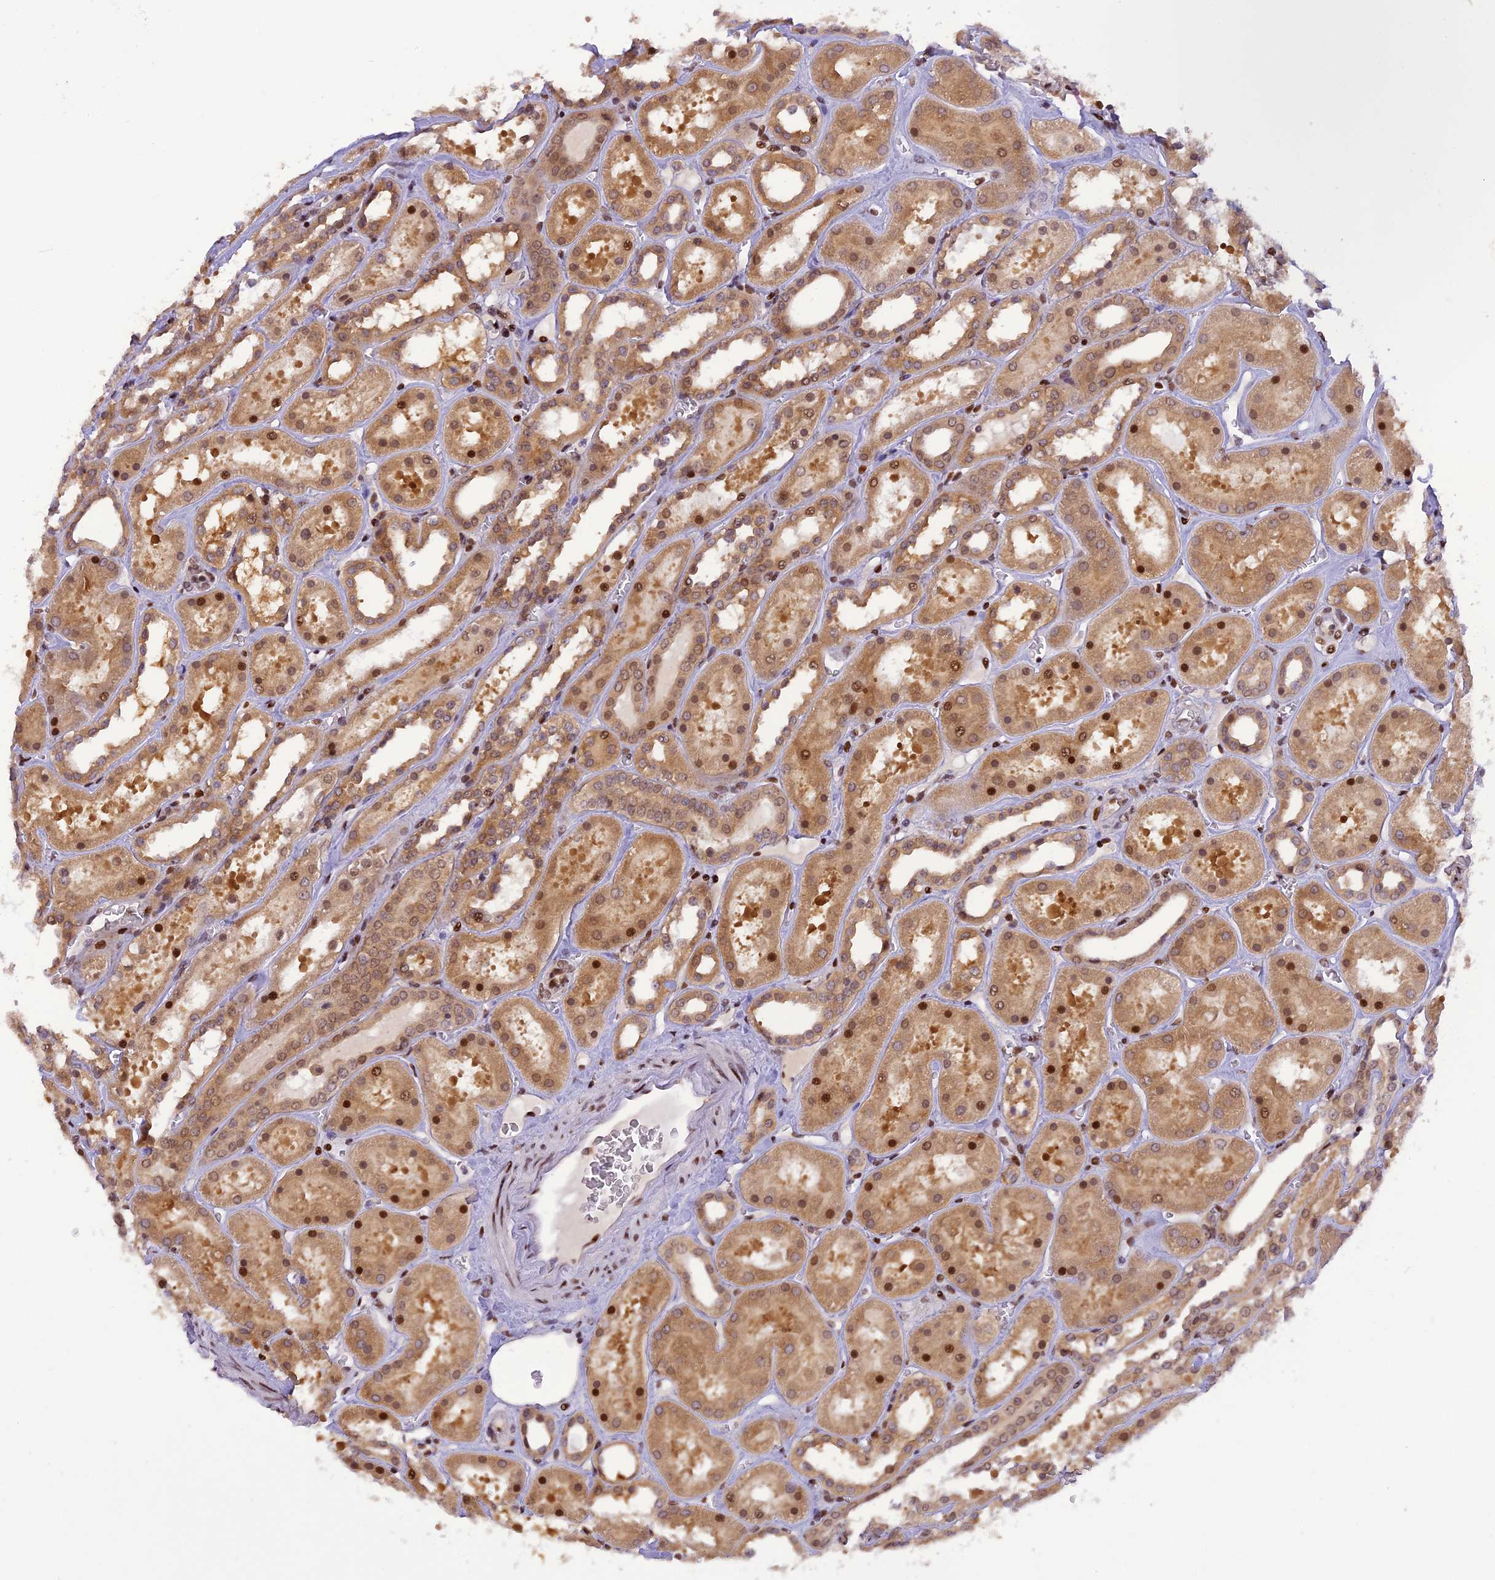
{"staining": {"intensity": "strong", "quantity": "25%-75%", "location": "nuclear"}, "tissue": "kidney", "cell_type": "Cells in glomeruli", "image_type": "normal", "snomed": [{"axis": "morphology", "description": "Normal tissue, NOS"}, {"axis": "topography", "description": "Kidney"}], "caption": "Brown immunohistochemical staining in unremarkable human kidney reveals strong nuclear expression in about 25%-75% of cells in glomeruli.", "gene": "RABGGTA", "patient": {"sex": "female", "age": 41}}